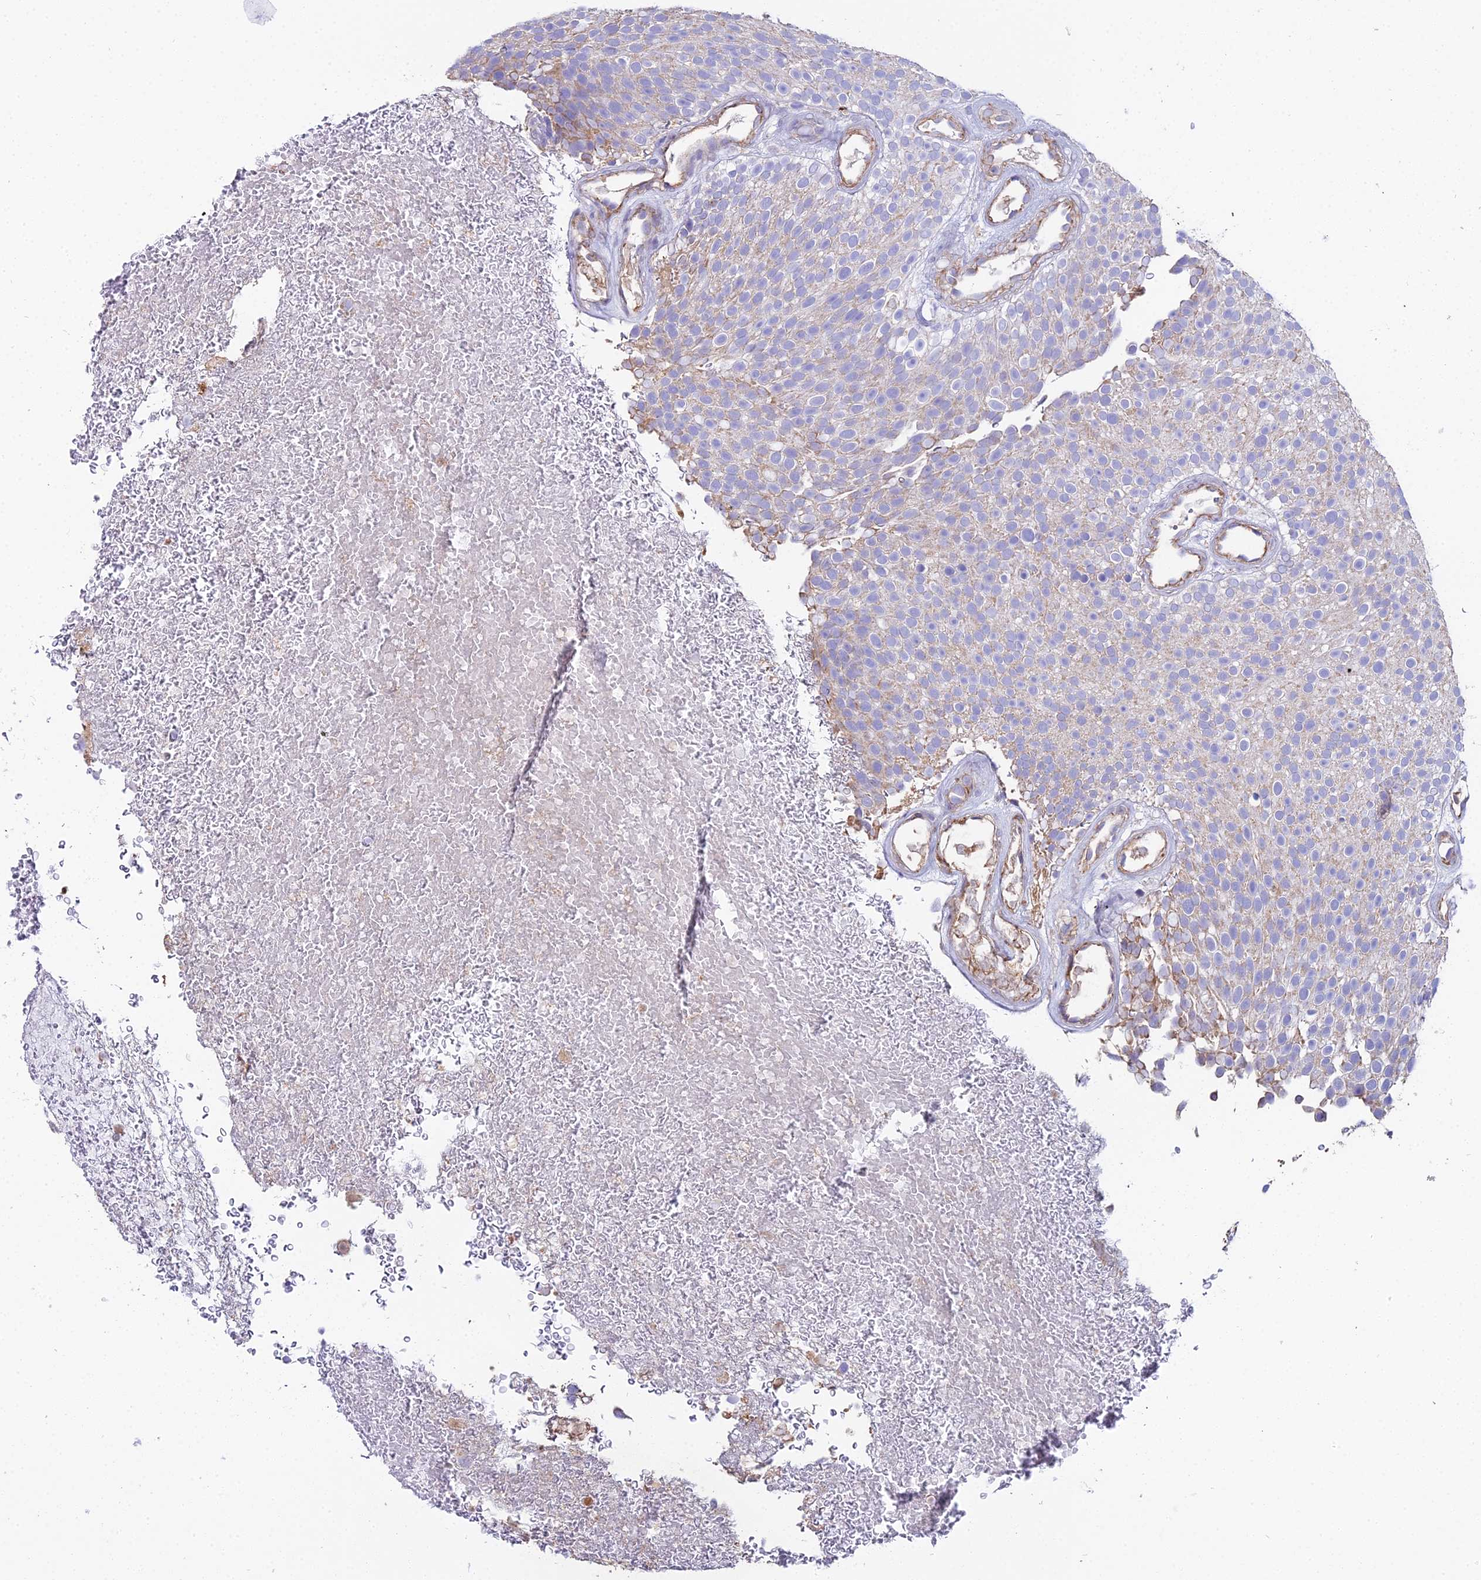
{"staining": {"intensity": "negative", "quantity": "none", "location": "none"}, "tissue": "urothelial cancer", "cell_type": "Tumor cells", "image_type": "cancer", "snomed": [{"axis": "morphology", "description": "Urothelial carcinoma, Low grade"}, {"axis": "topography", "description": "Urinary bladder"}], "caption": "Immunohistochemical staining of low-grade urothelial carcinoma exhibits no significant staining in tumor cells. Brightfield microscopy of IHC stained with DAB (3,3'-diaminobenzidine) (brown) and hematoxylin (blue), captured at high magnification.", "gene": "BEX4", "patient": {"sex": "male", "age": 78}}